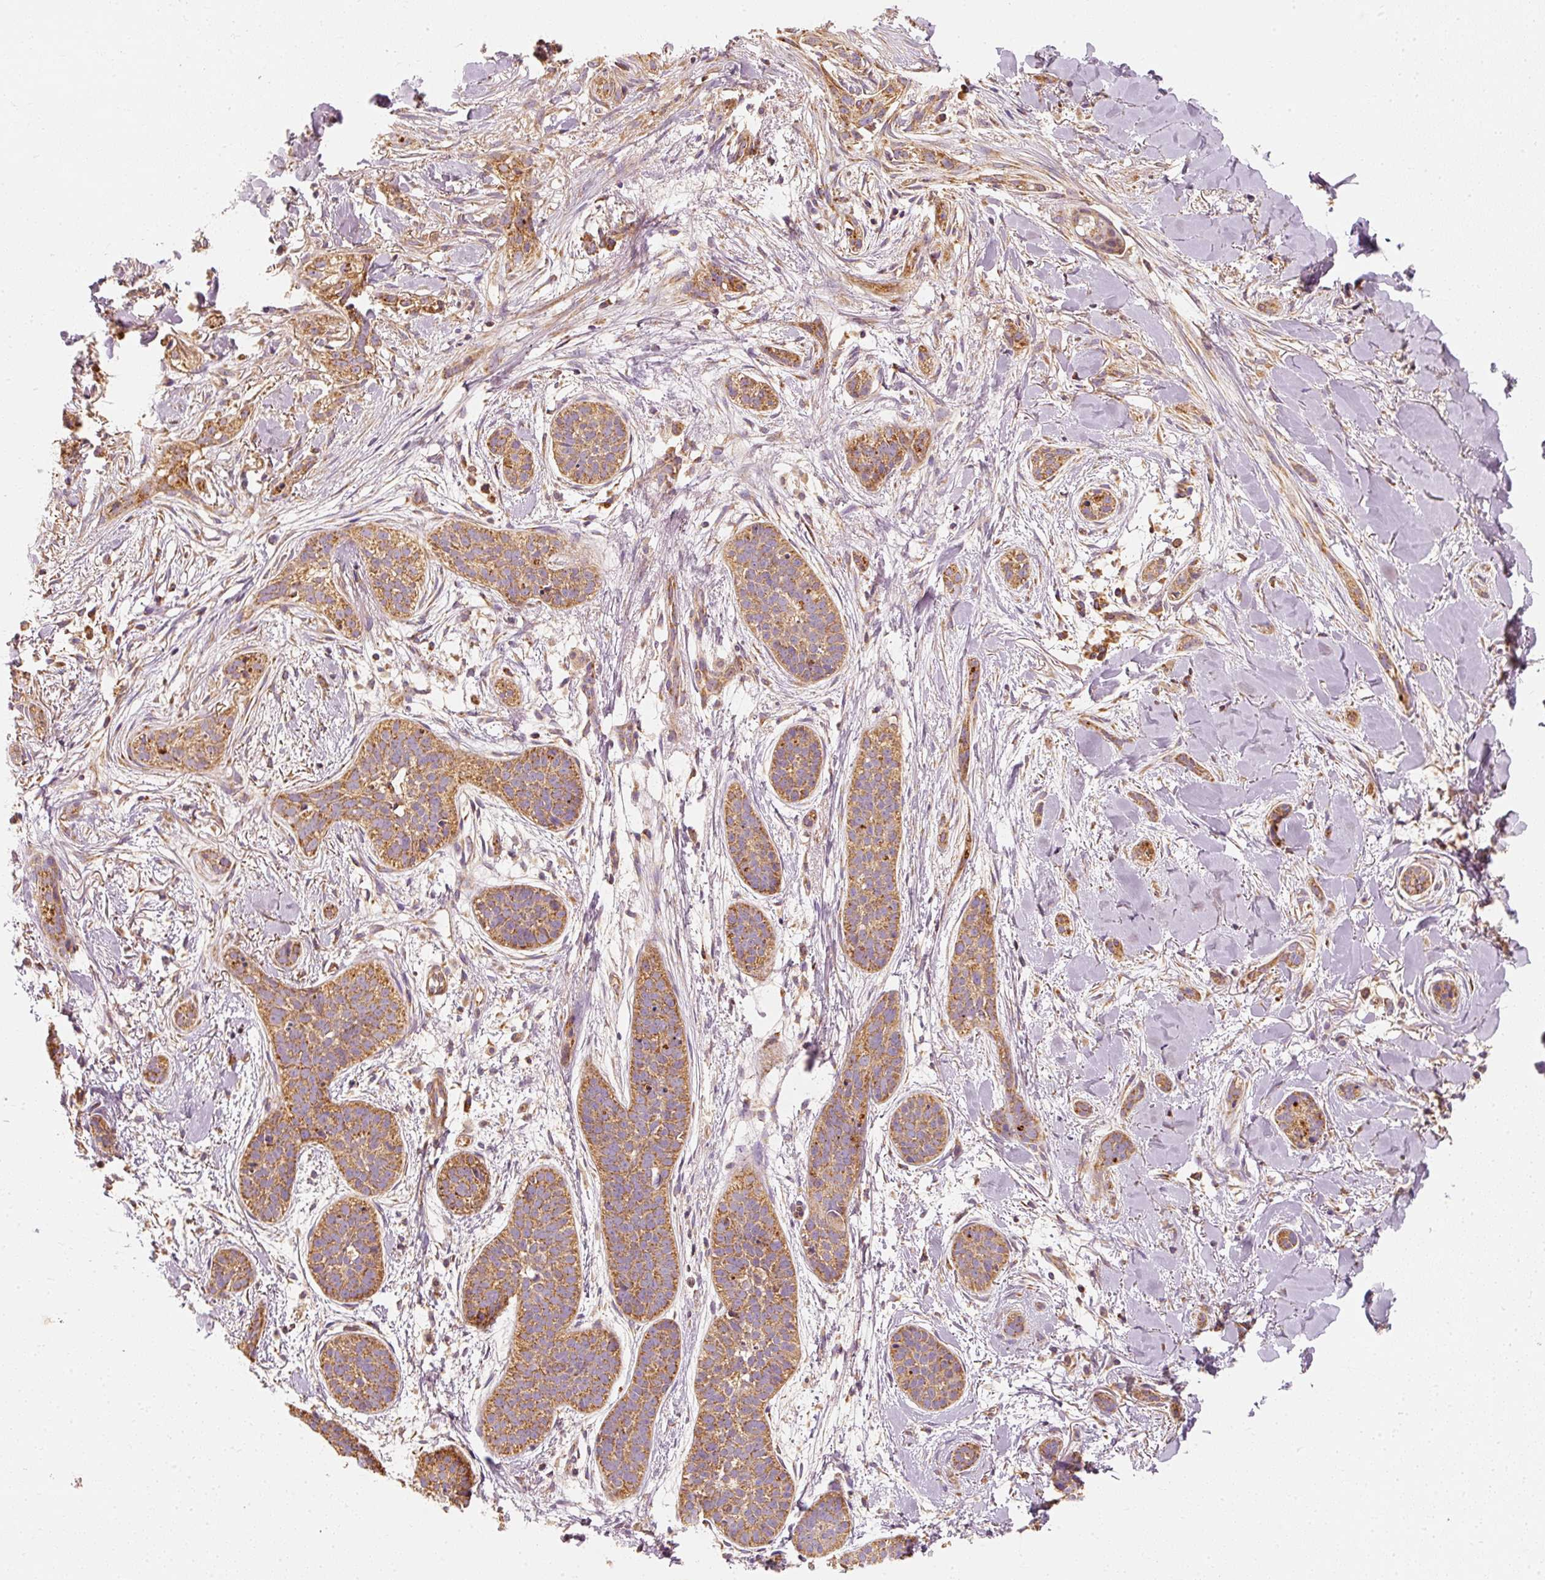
{"staining": {"intensity": "moderate", "quantity": ">75%", "location": "cytoplasmic/membranous"}, "tissue": "skin cancer", "cell_type": "Tumor cells", "image_type": "cancer", "snomed": [{"axis": "morphology", "description": "Basal cell carcinoma"}, {"axis": "topography", "description": "Skin"}], "caption": "A photomicrograph of human skin basal cell carcinoma stained for a protein reveals moderate cytoplasmic/membranous brown staining in tumor cells.", "gene": "TOMM40", "patient": {"sex": "male", "age": 52}}